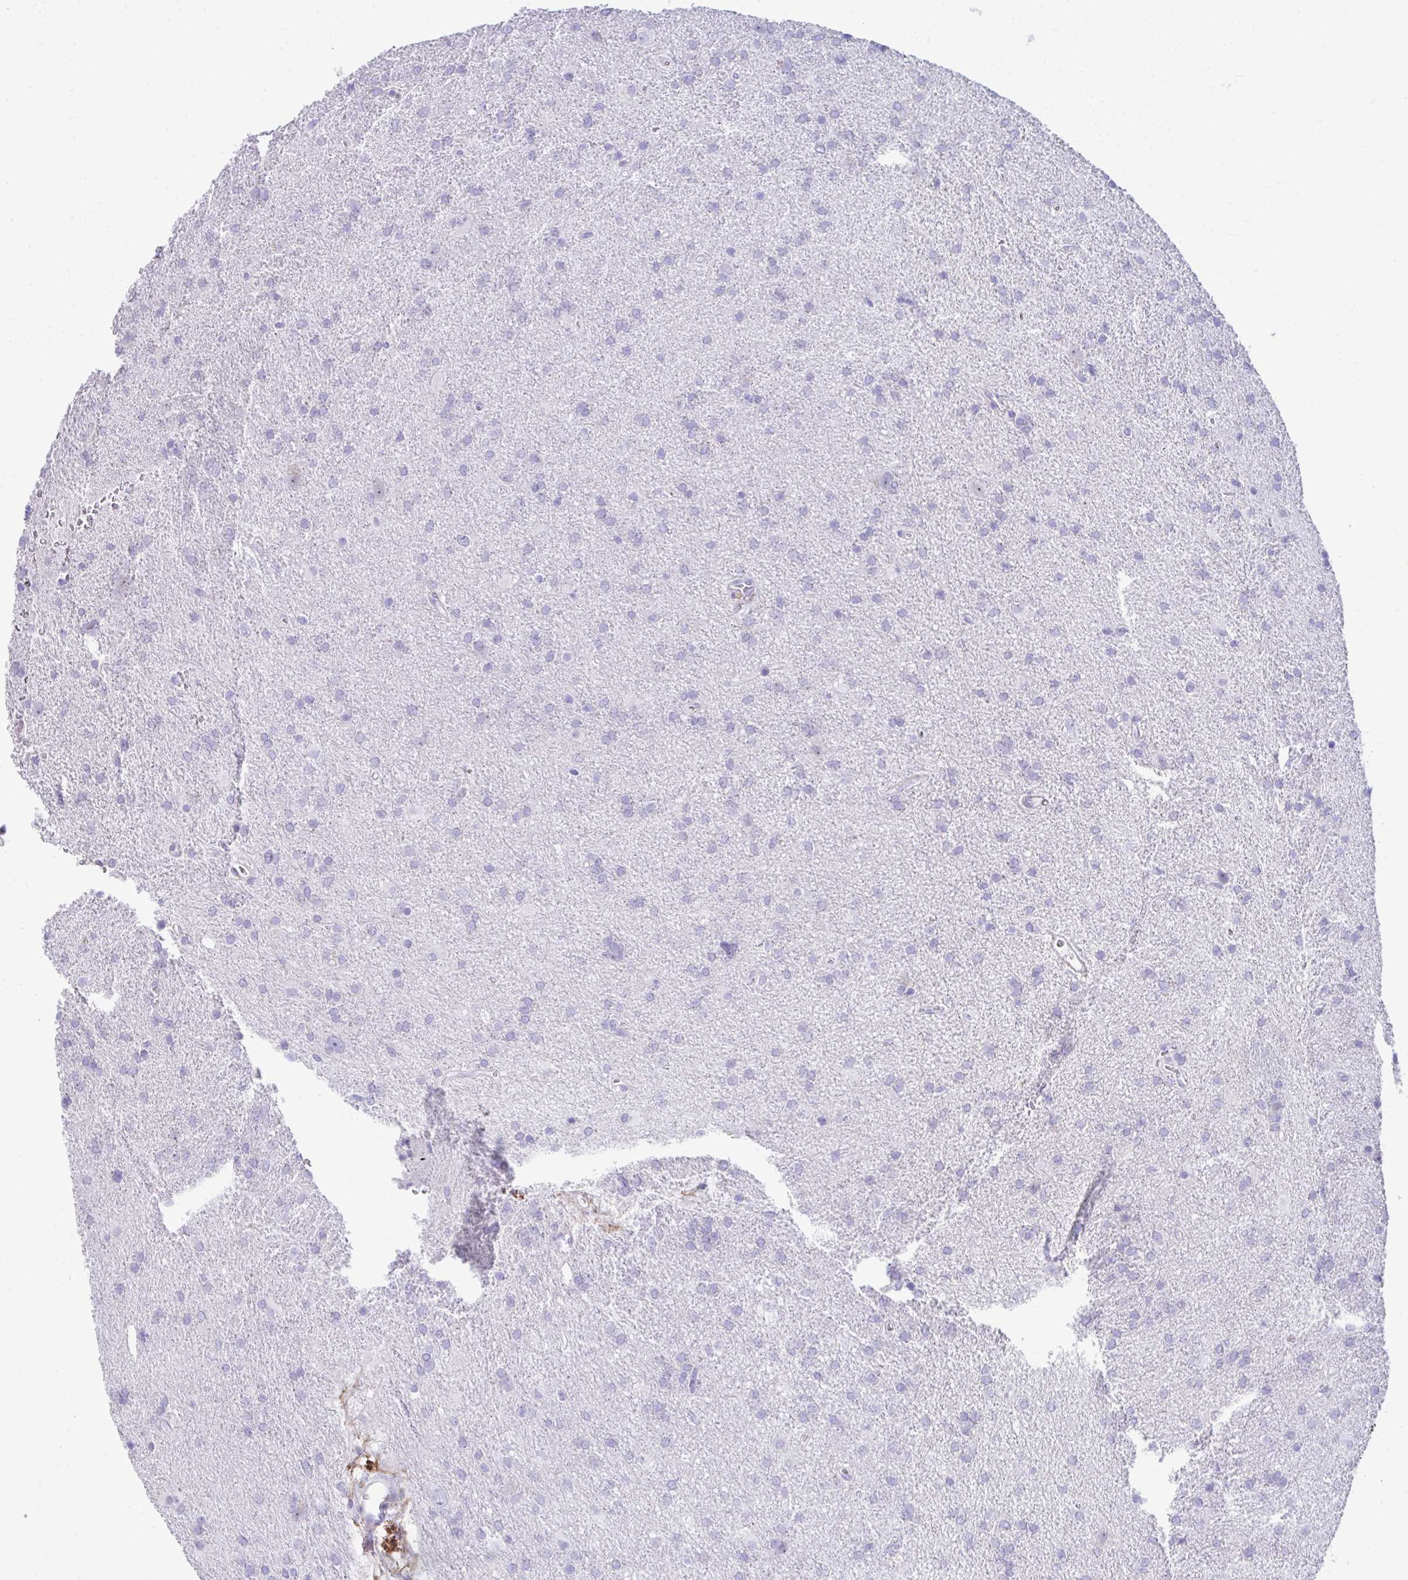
{"staining": {"intensity": "negative", "quantity": "none", "location": "none"}, "tissue": "glioma", "cell_type": "Tumor cells", "image_type": "cancer", "snomed": [{"axis": "morphology", "description": "Glioma, malignant, Low grade"}, {"axis": "topography", "description": "Brain"}], "caption": "A micrograph of low-grade glioma (malignant) stained for a protein reveals no brown staining in tumor cells.", "gene": "PIGZ", "patient": {"sex": "male", "age": 66}}